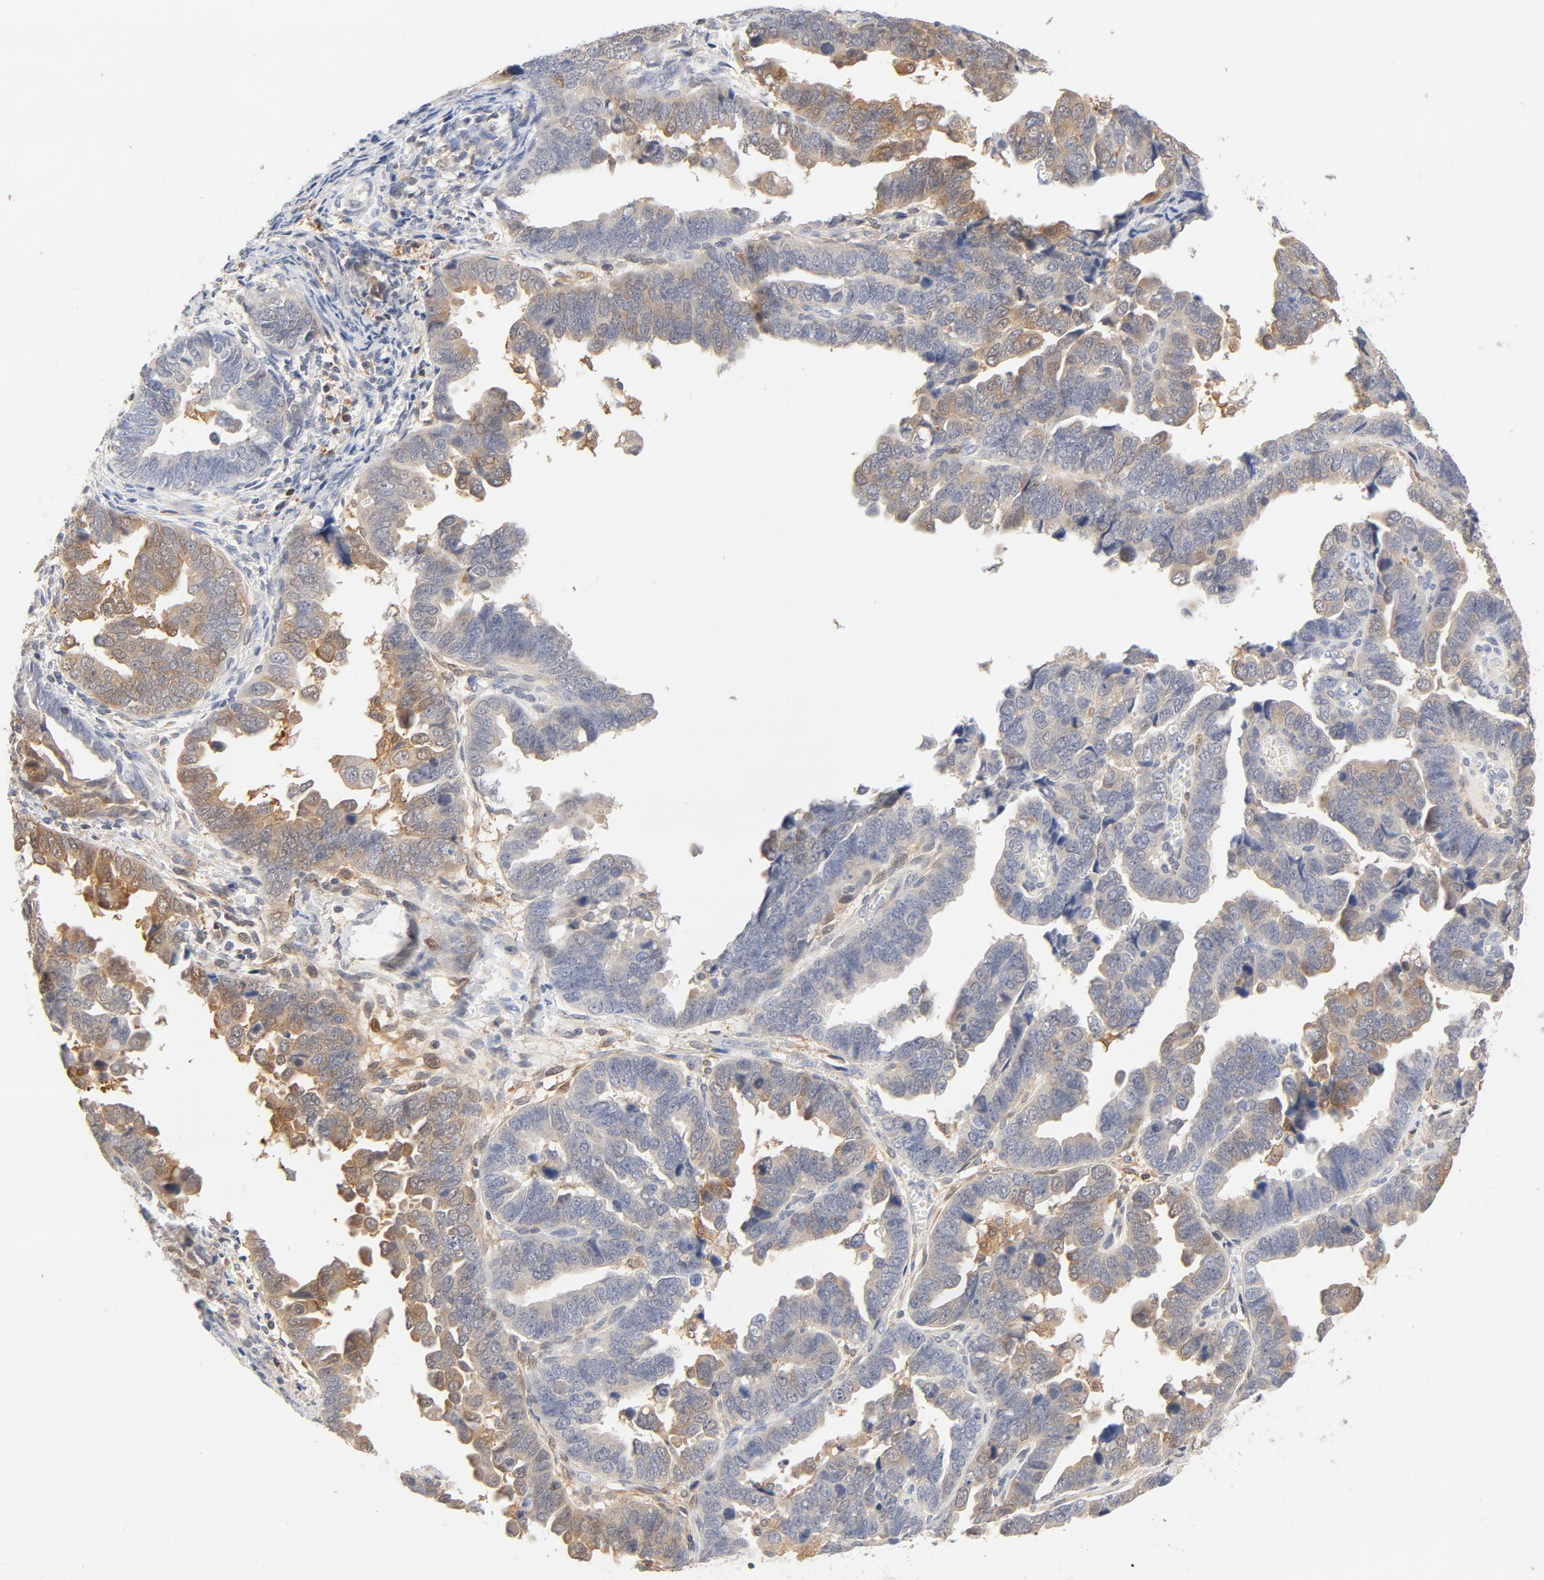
{"staining": {"intensity": "moderate", "quantity": "25%-75%", "location": "cytoplasmic/membranous"}, "tissue": "endometrial cancer", "cell_type": "Tumor cells", "image_type": "cancer", "snomed": [{"axis": "morphology", "description": "Adenocarcinoma, NOS"}, {"axis": "topography", "description": "Endometrium"}], "caption": "Protein expression analysis of human endometrial cancer reveals moderate cytoplasmic/membranous staining in approximately 25%-75% of tumor cells.", "gene": "STAT1", "patient": {"sex": "female", "age": 75}}